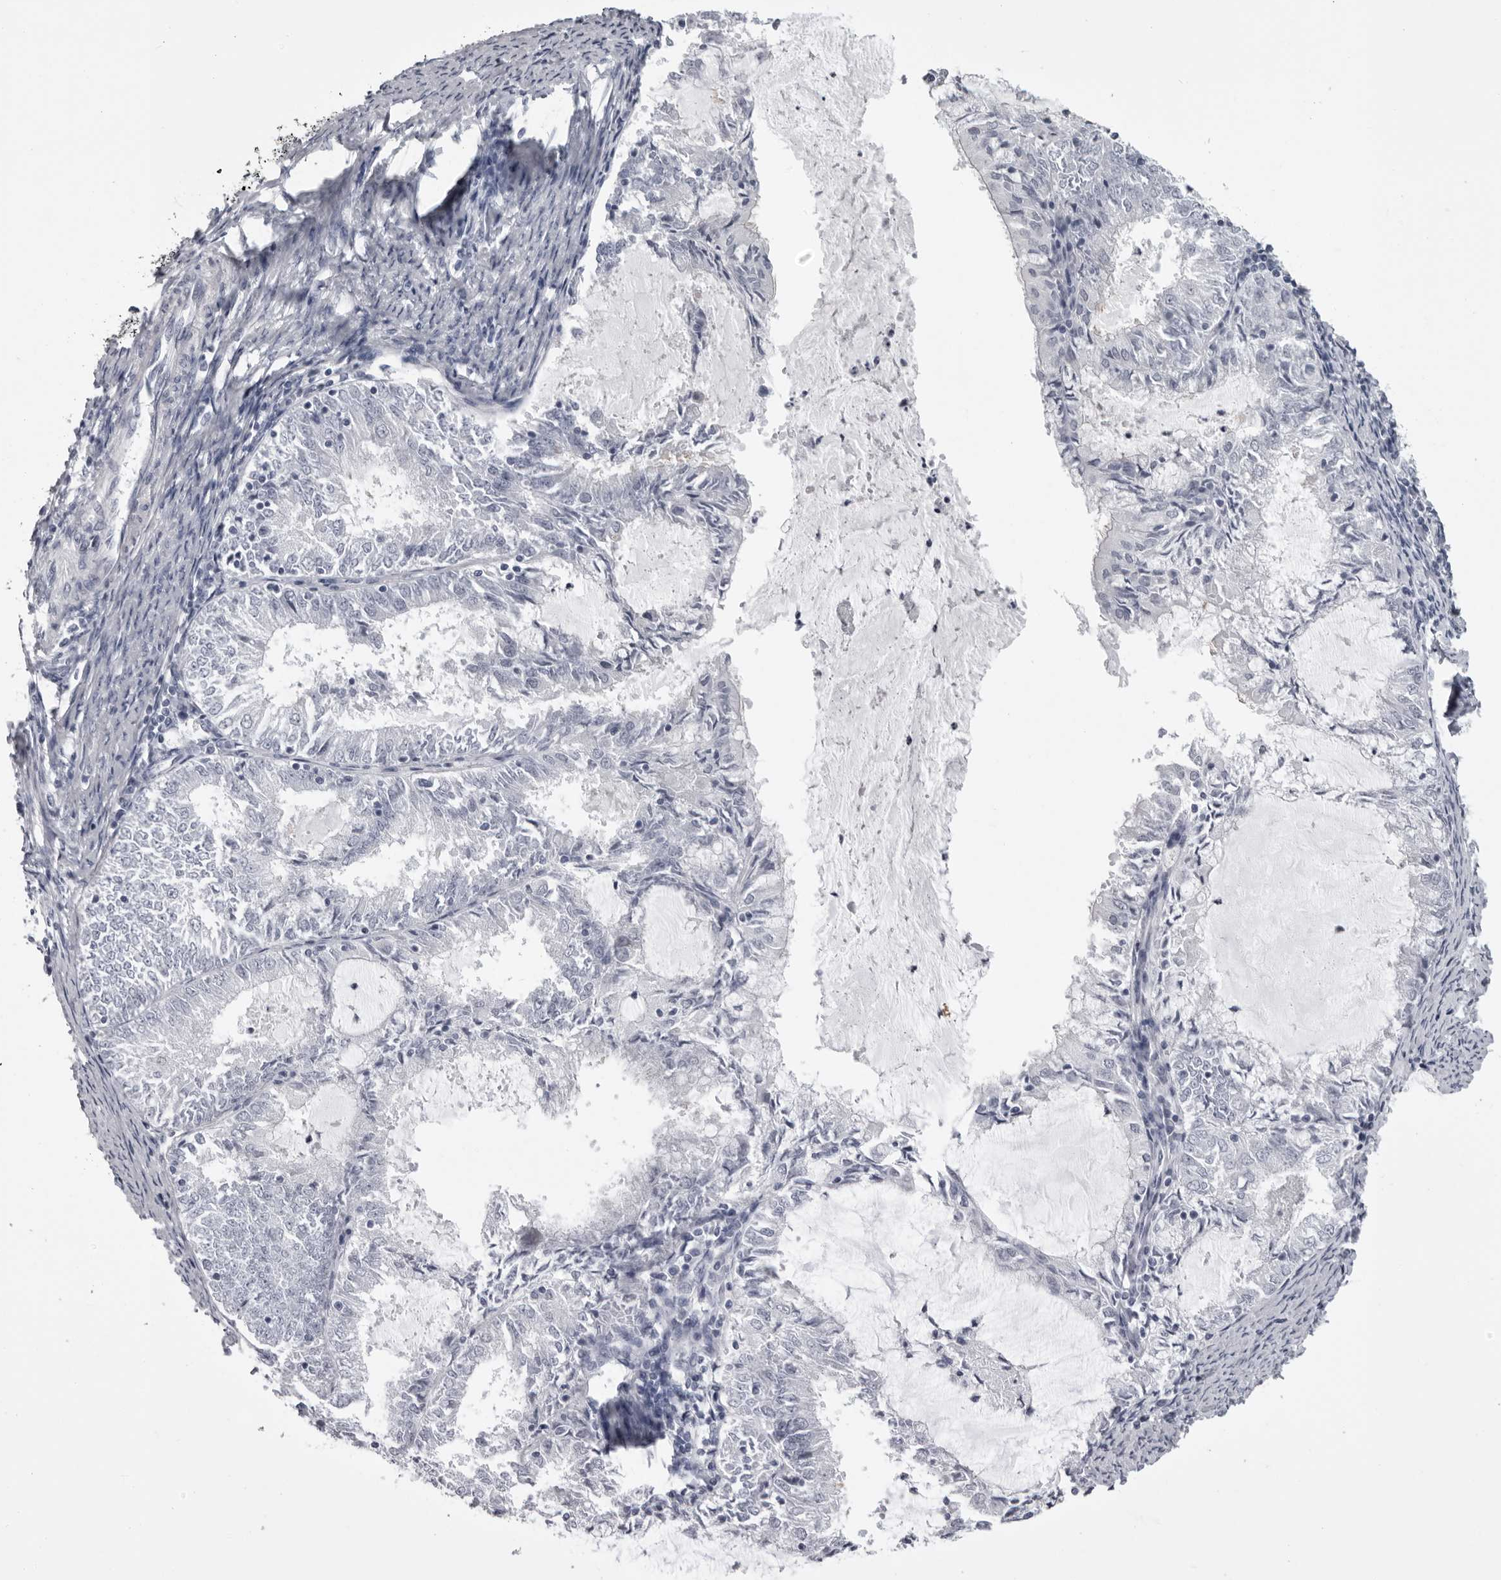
{"staining": {"intensity": "negative", "quantity": "none", "location": "none"}, "tissue": "endometrial cancer", "cell_type": "Tumor cells", "image_type": "cancer", "snomed": [{"axis": "morphology", "description": "Adenocarcinoma, NOS"}, {"axis": "topography", "description": "Endometrium"}], "caption": "Immunohistochemical staining of human endometrial cancer (adenocarcinoma) demonstrates no significant positivity in tumor cells.", "gene": "EPHA10", "patient": {"sex": "female", "age": 57}}